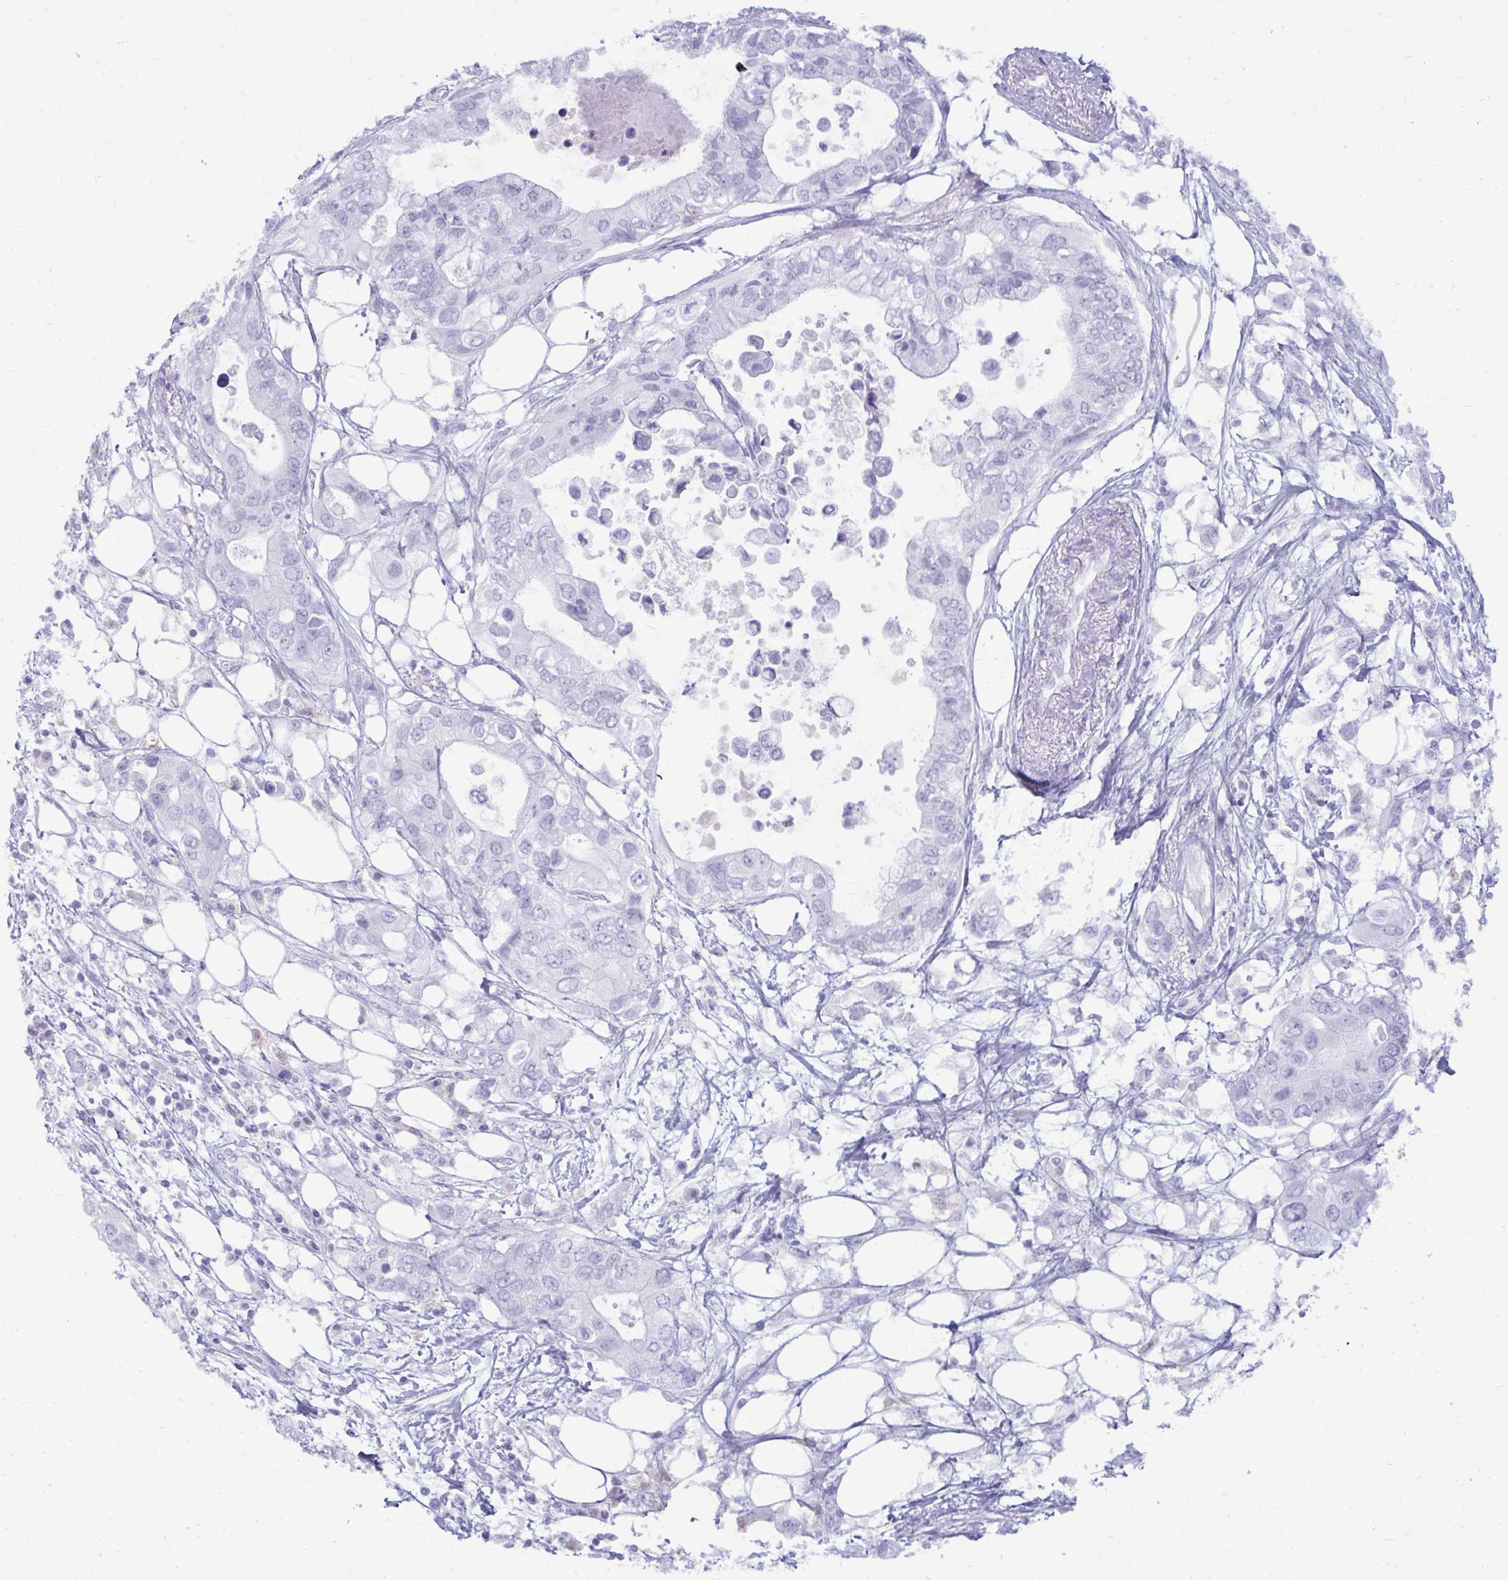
{"staining": {"intensity": "negative", "quantity": "none", "location": "none"}, "tissue": "pancreatic cancer", "cell_type": "Tumor cells", "image_type": "cancer", "snomed": [{"axis": "morphology", "description": "Adenocarcinoma, NOS"}, {"axis": "topography", "description": "Pancreas"}], "caption": "Pancreatic adenocarcinoma stained for a protein using immunohistochemistry (IHC) demonstrates no expression tumor cells.", "gene": "ANKRD60", "patient": {"sex": "female", "age": 63}}